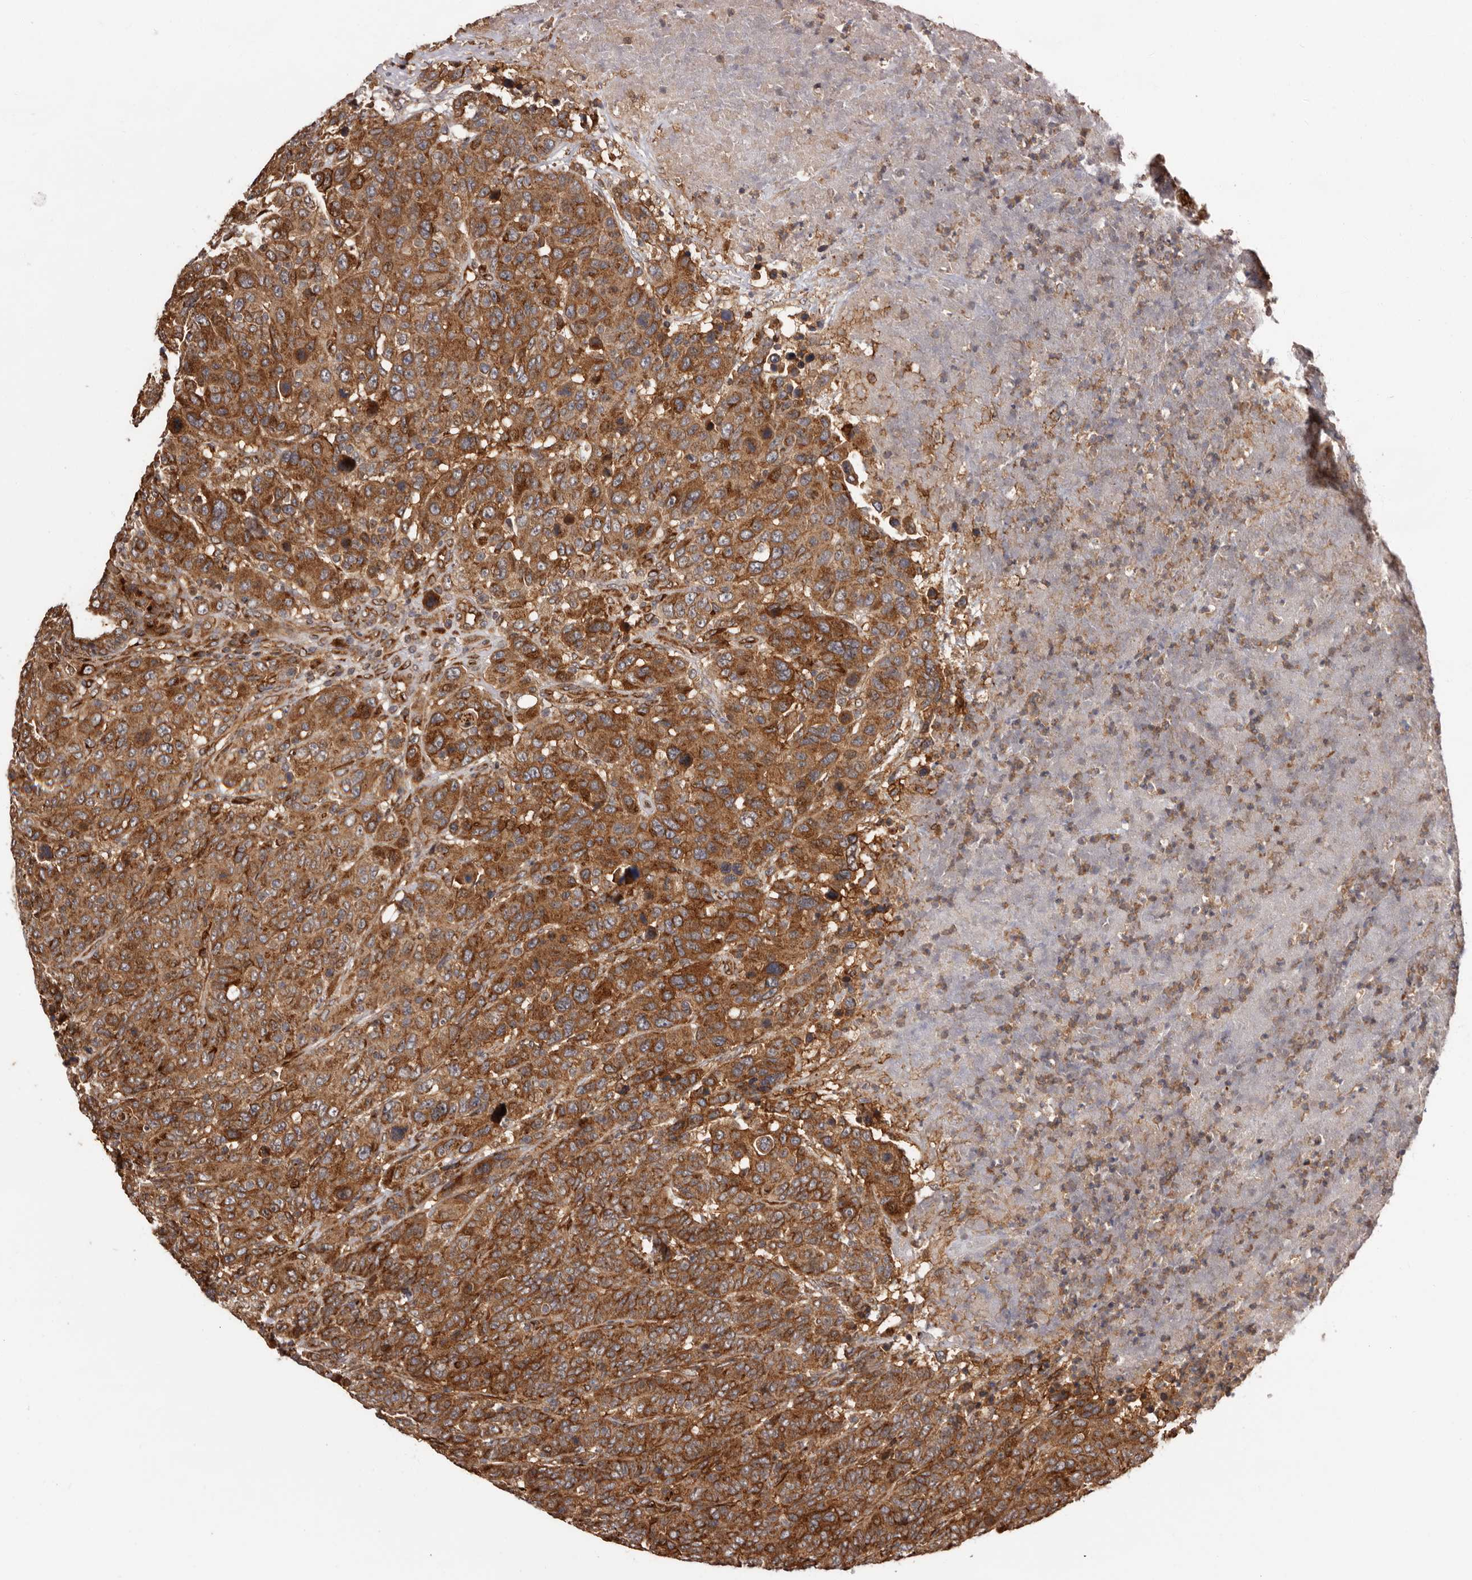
{"staining": {"intensity": "strong", "quantity": ">75%", "location": "cytoplasmic/membranous"}, "tissue": "breast cancer", "cell_type": "Tumor cells", "image_type": "cancer", "snomed": [{"axis": "morphology", "description": "Duct carcinoma"}, {"axis": "topography", "description": "Breast"}], "caption": "Breast cancer (invasive ductal carcinoma) tissue displays strong cytoplasmic/membranous staining in approximately >75% of tumor cells", "gene": "GPR27", "patient": {"sex": "female", "age": 37}}